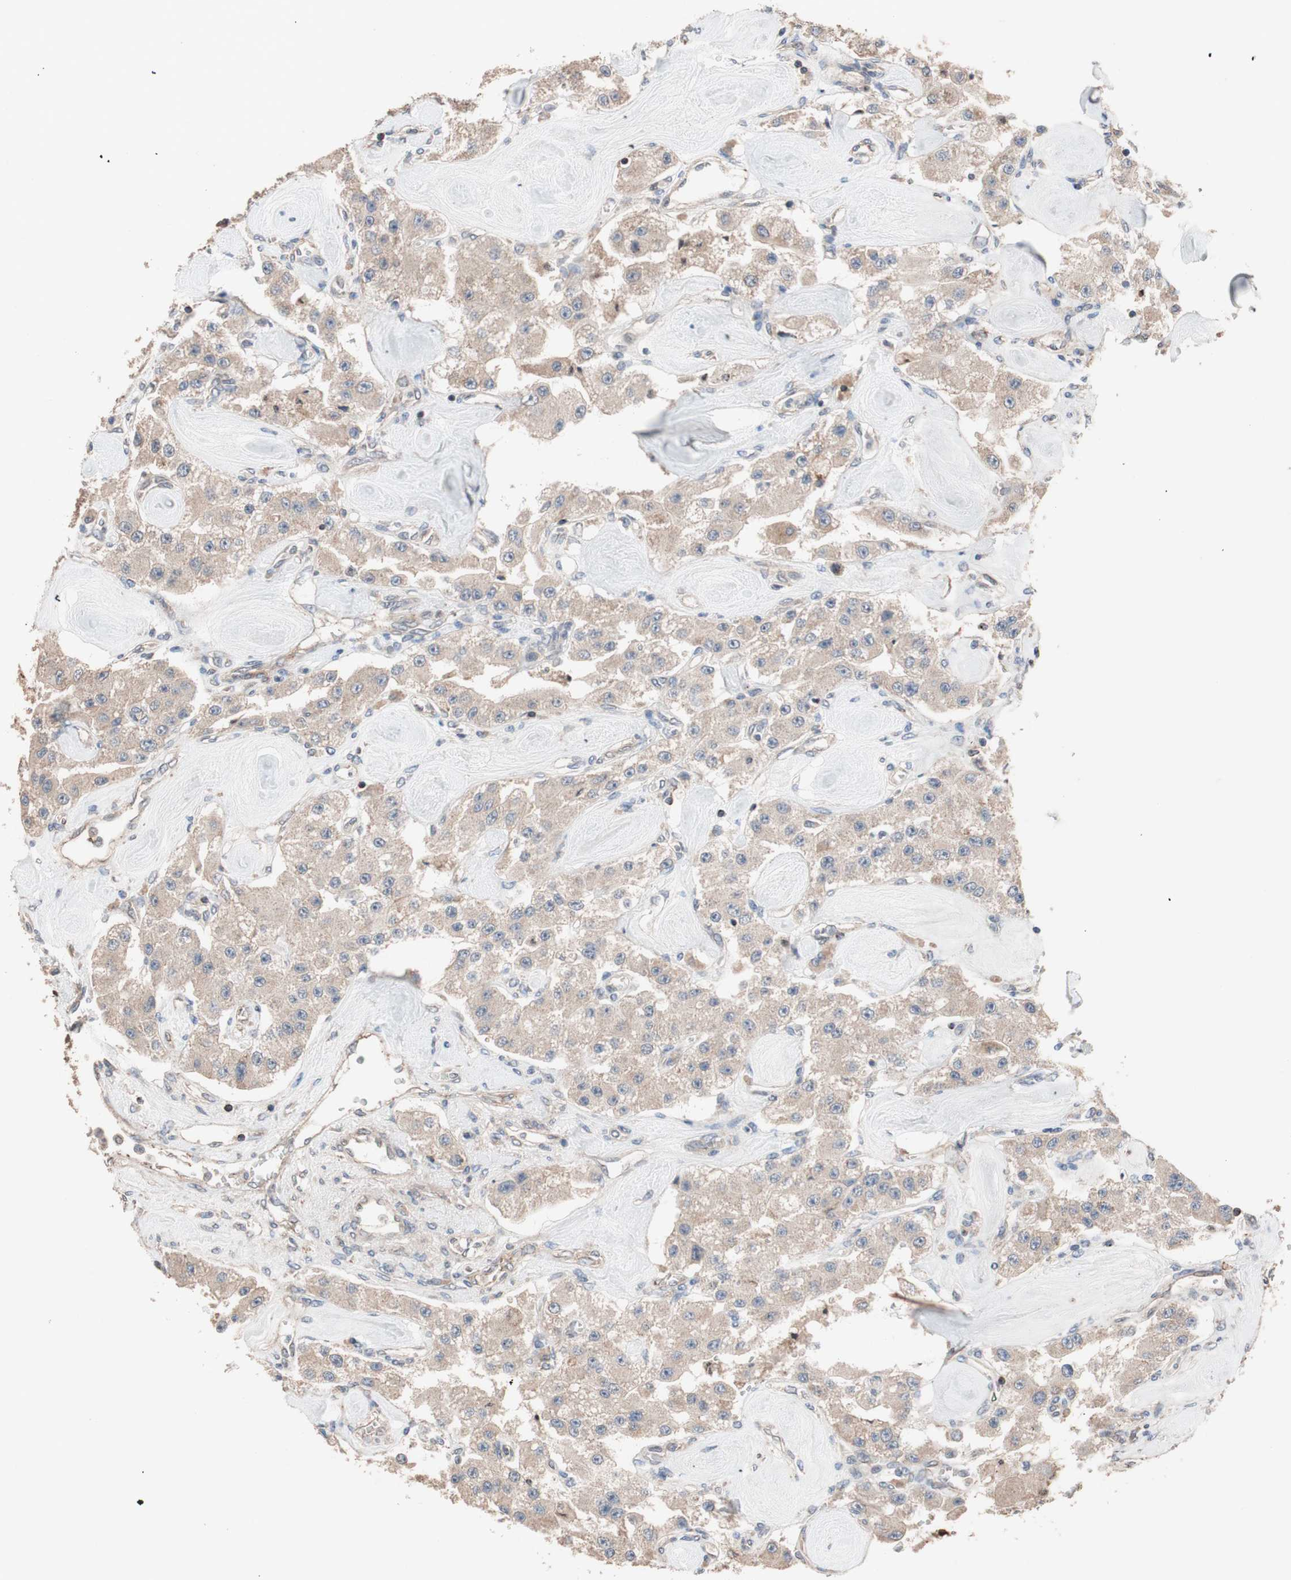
{"staining": {"intensity": "moderate", "quantity": ">75%", "location": "cytoplasmic/membranous"}, "tissue": "carcinoid", "cell_type": "Tumor cells", "image_type": "cancer", "snomed": [{"axis": "morphology", "description": "Carcinoid, malignant, NOS"}, {"axis": "topography", "description": "Pancreas"}], "caption": "IHC image of human carcinoid (malignant) stained for a protein (brown), which exhibits medium levels of moderate cytoplasmic/membranous positivity in about >75% of tumor cells.", "gene": "SDC4", "patient": {"sex": "male", "age": 41}}